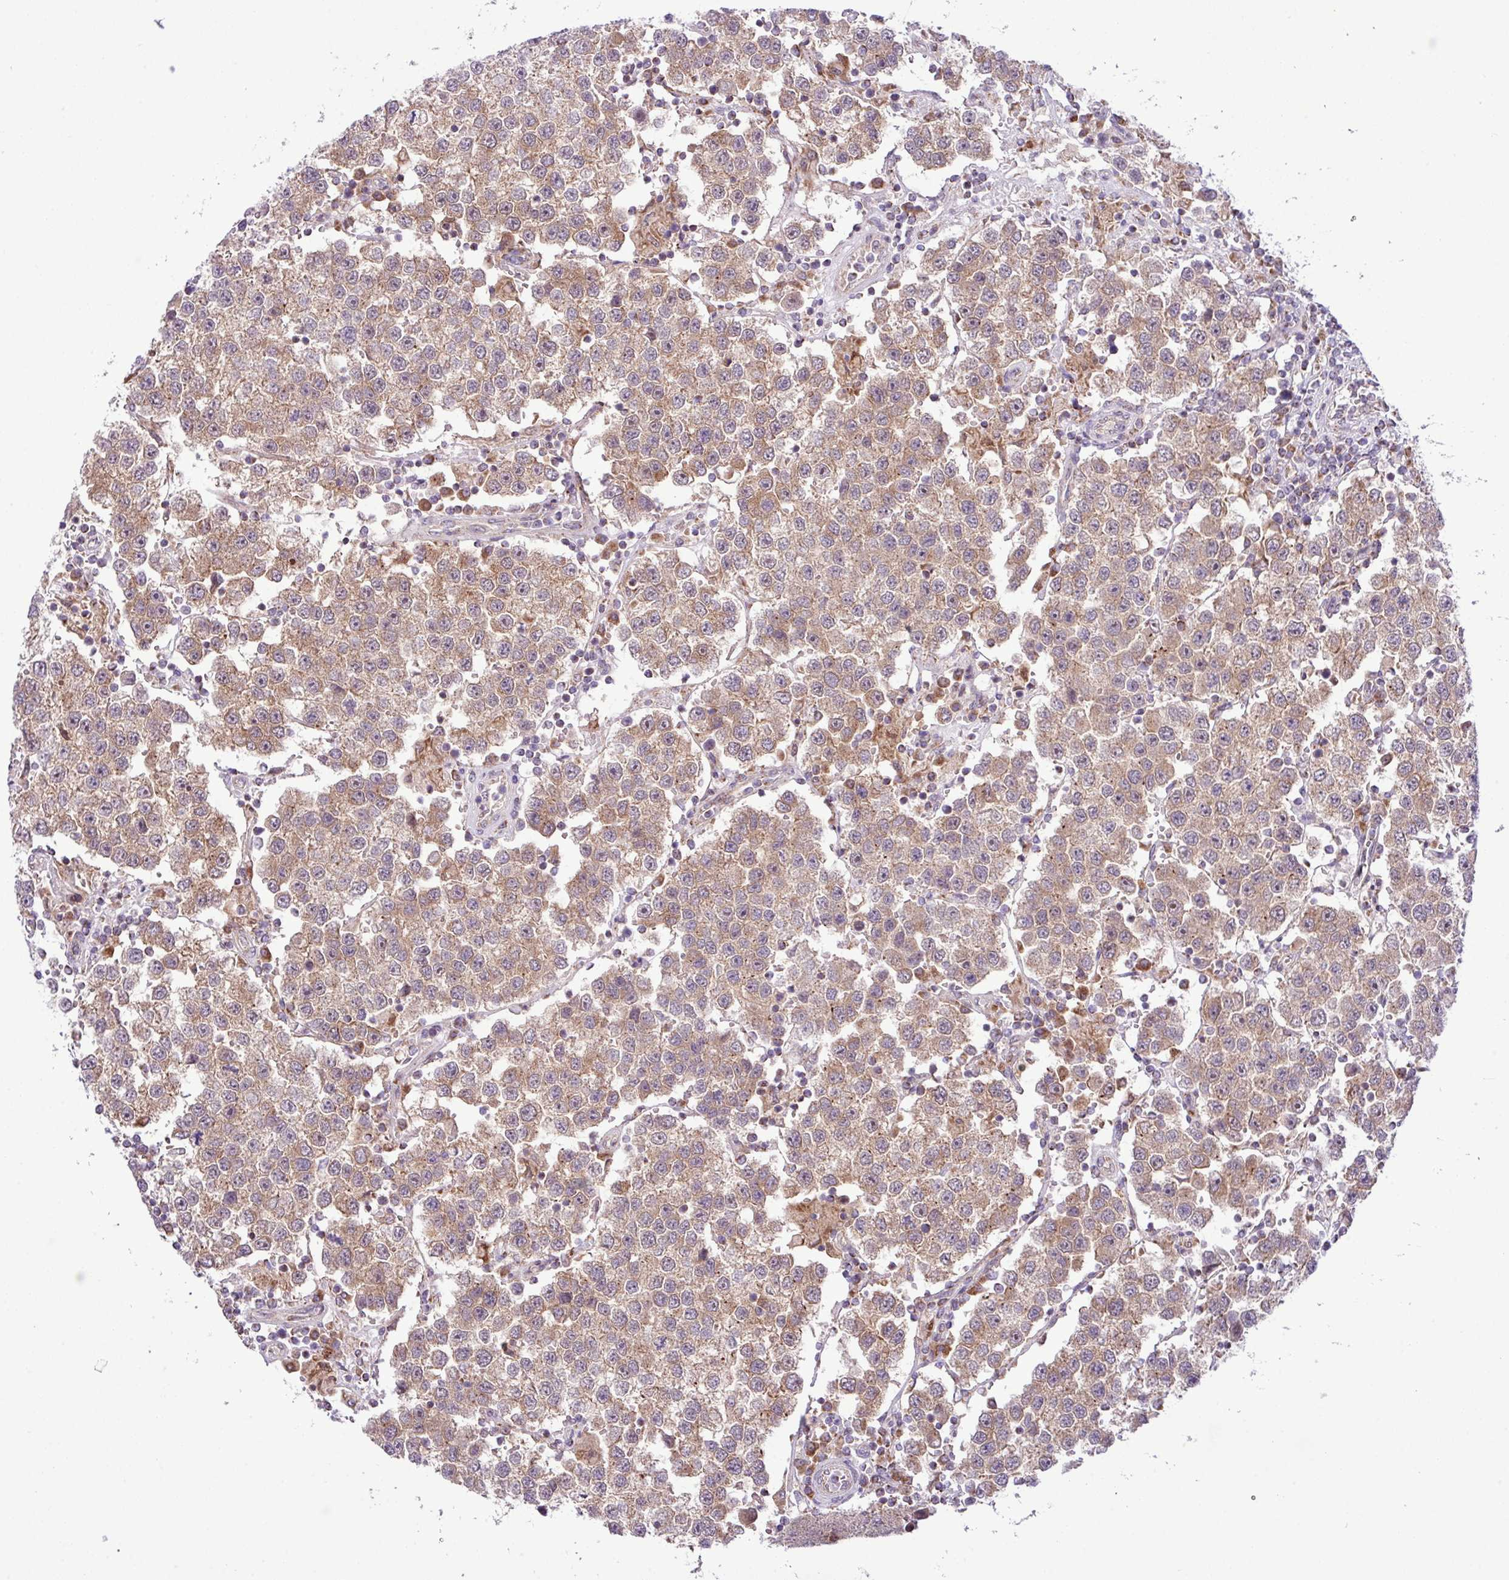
{"staining": {"intensity": "moderate", "quantity": ">75%", "location": "cytoplasmic/membranous"}, "tissue": "testis cancer", "cell_type": "Tumor cells", "image_type": "cancer", "snomed": [{"axis": "morphology", "description": "Seminoma, NOS"}, {"axis": "topography", "description": "Testis"}], "caption": "DAB immunohistochemical staining of human seminoma (testis) displays moderate cytoplasmic/membranous protein staining in about >75% of tumor cells.", "gene": "B3GNT9", "patient": {"sex": "male", "age": 37}}